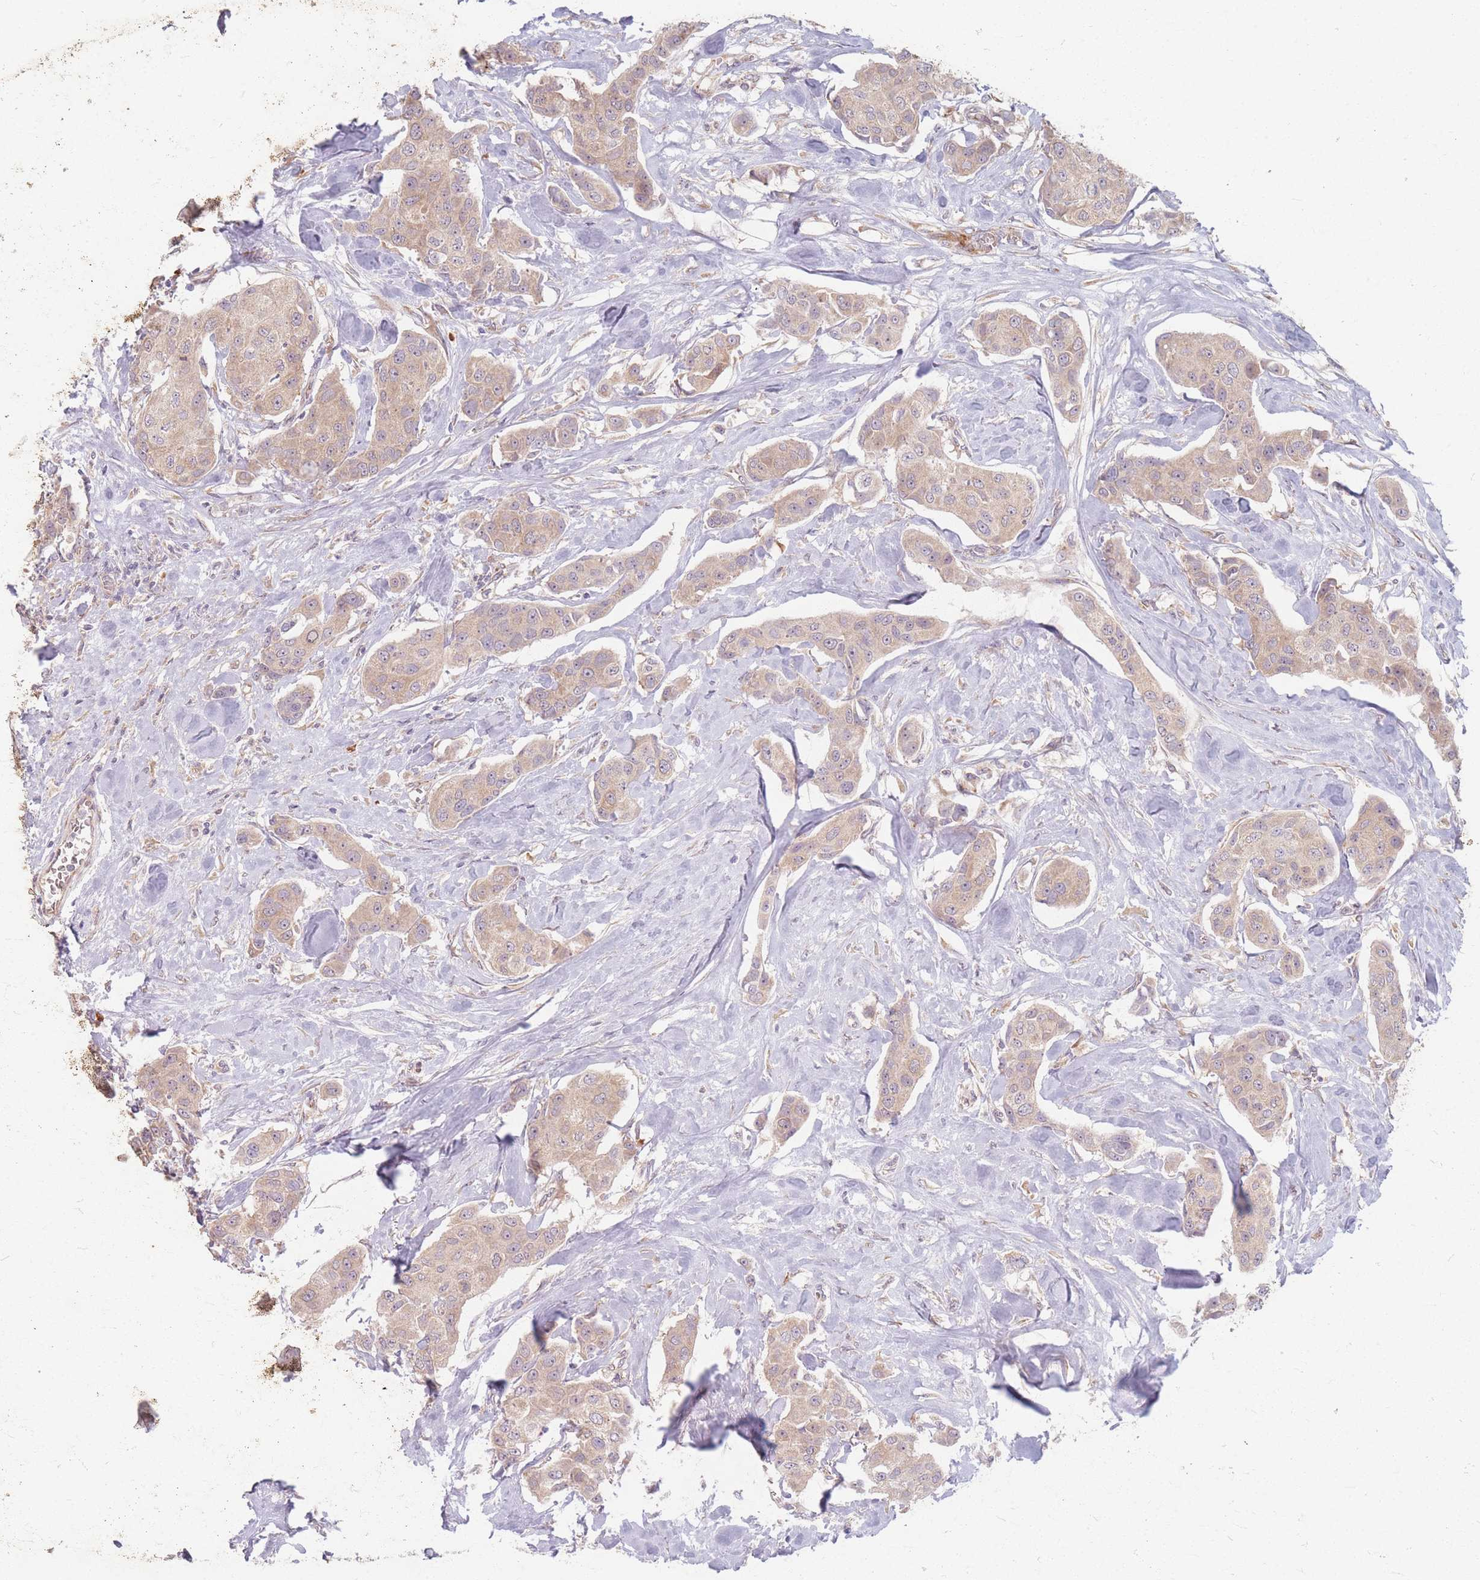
{"staining": {"intensity": "weak", "quantity": ">75%", "location": "cytoplasmic/membranous"}, "tissue": "breast cancer", "cell_type": "Tumor cells", "image_type": "cancer", "snomed": [{"axis": "morphology", "description": "Duct carcinoma"}, {"axis": "topography", "description": "Breast"}, {"axis": "topography", "description": "Lymph node"}], "caption": "A brown stain labels weak cytoplasmic/membranous staining of a protein in breast cancer tumor cells.", "gene": "SMIM14", "patient": {"sex": "female", "age": 80}}